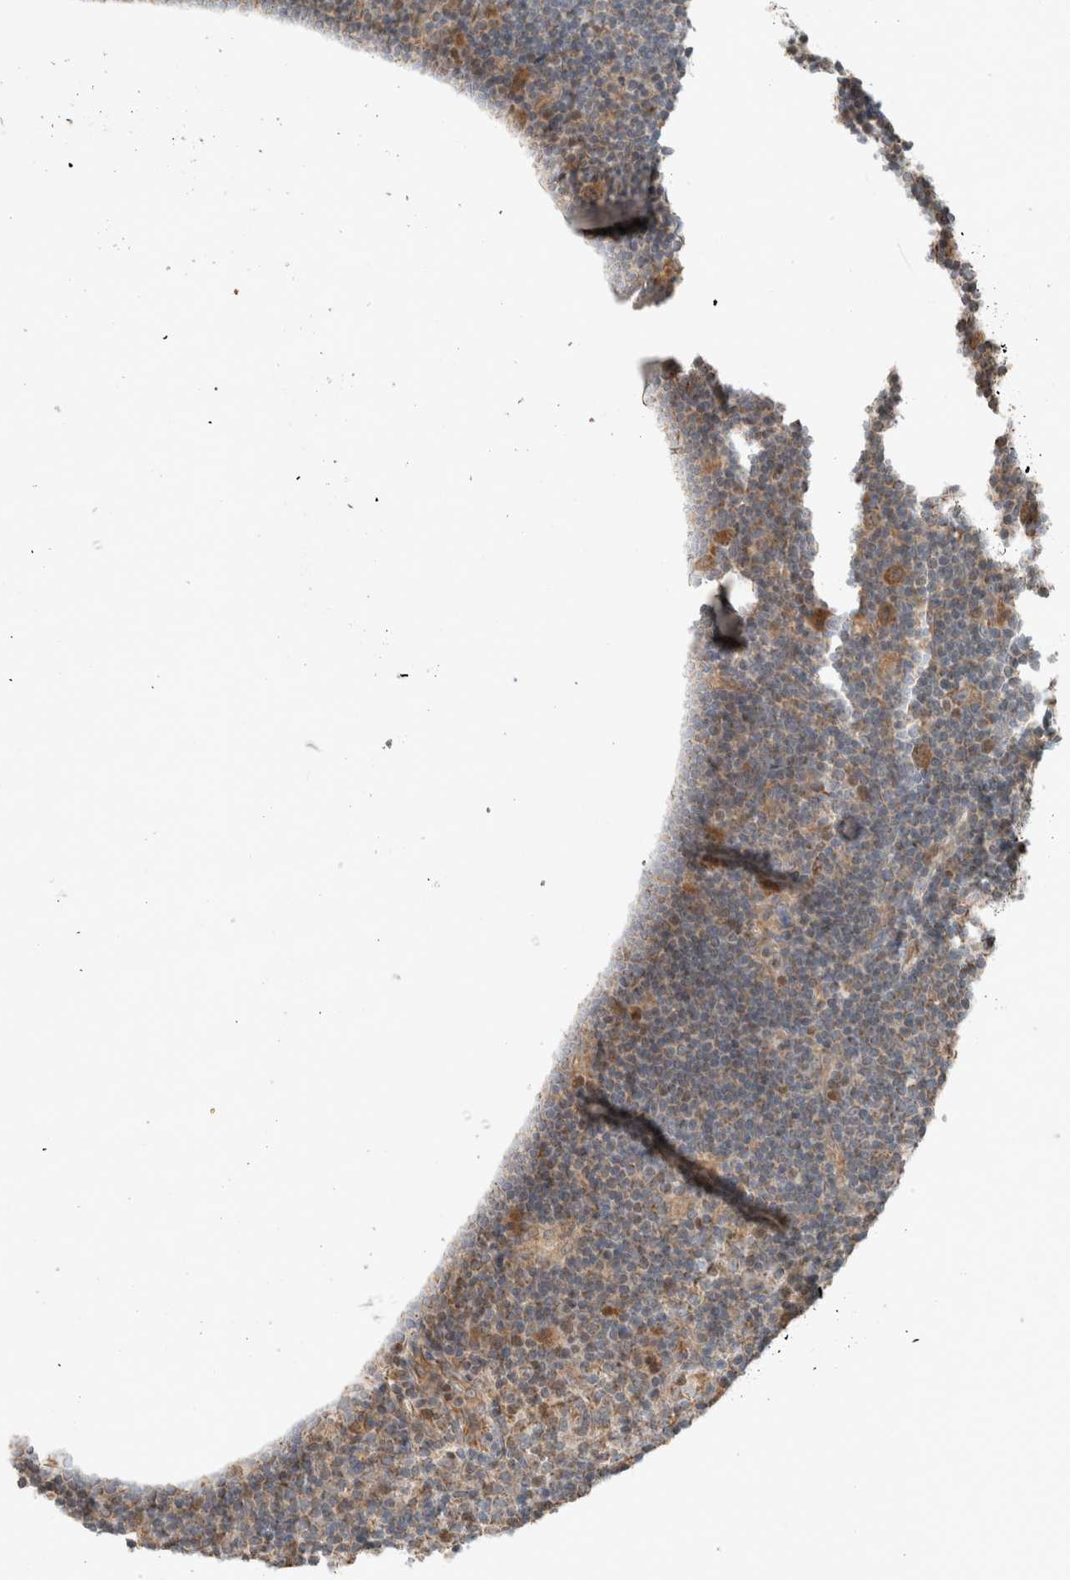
{"staining": {"intensity": "moderate", "quantity": ">75%", "location": "cytoplasmic/membranous,nuclear"}, "tissue": "lymphoma", "cell_type": "Tumor cells", "image_type": "cancer", "snomed": [{"axis": "morphology", "description": "Hodgkin's disease, NOS"}, {"axis": "topography", "description": "Lymph node"}], "caption": "Lymphoma stained with DAB IHC exhibits medium levels of moderate cytoplasmic/membranous and nuclear staining in approximately >75% of tumor cells.", "gene": "GINS4", "patient": {"sex": "female", "age": 57}}